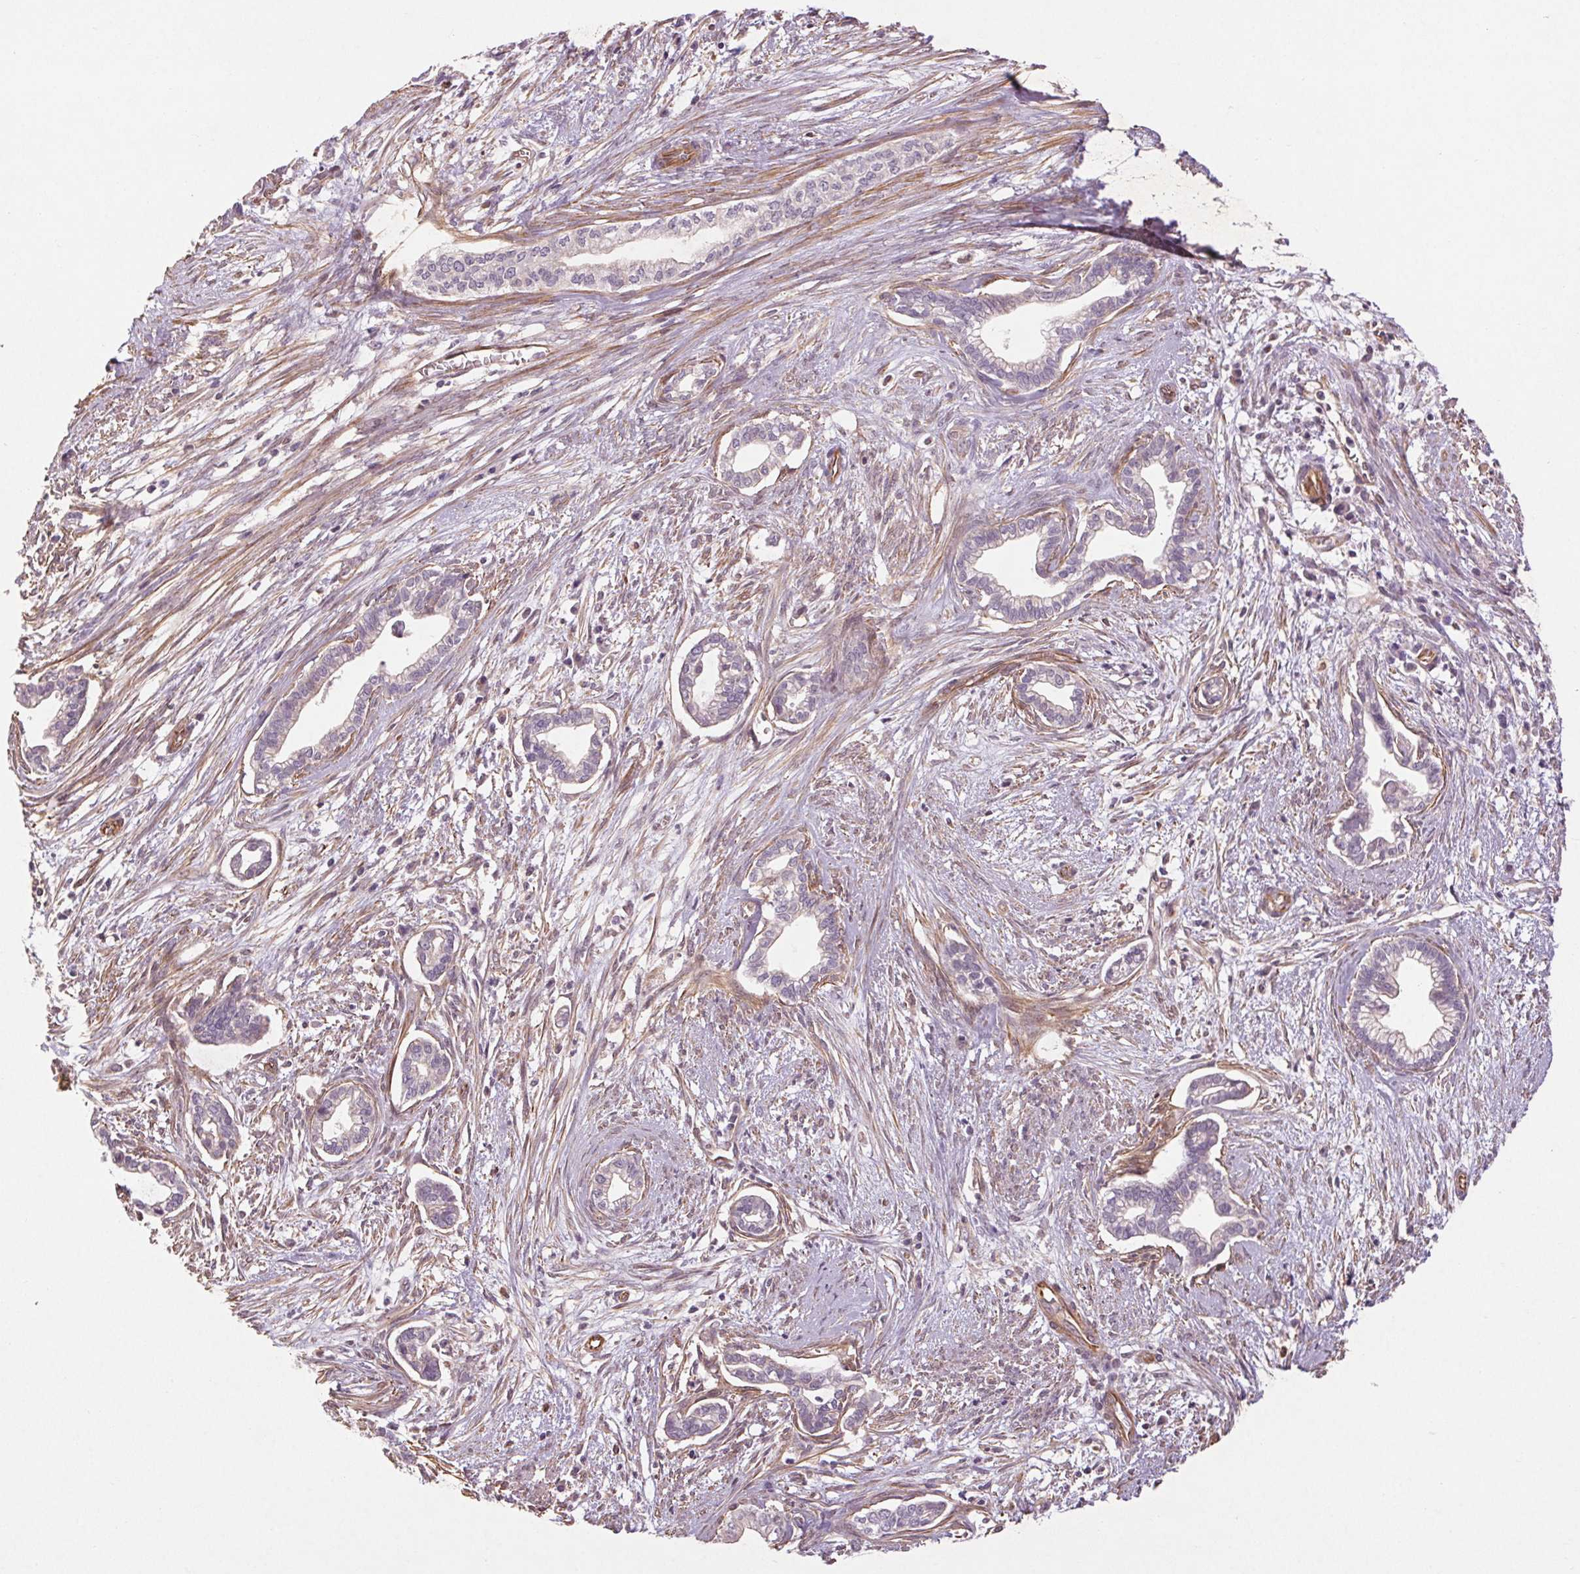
{"staining": {"intensity": "negative", "quantity": "none", "location": "none"}, "tissue": "cervical cancer", "cell_type": "Tumor cells", "image_type": "cancer", "snomed": [{"axis": "morphology", "description": "Adenocarcinoma, NOS"}, {"axis": "topography", "description": "Cervix"}], "caption": "IHC photomicrograph of neoplastic tissue: human cervical adenocarcinoma stained with DAB (3,3'-diaminobenzidine) reveals no significant protein expression in tumor cells.", "gene": "CCSER1", "patient": {"sex": "female", "age": 62}}